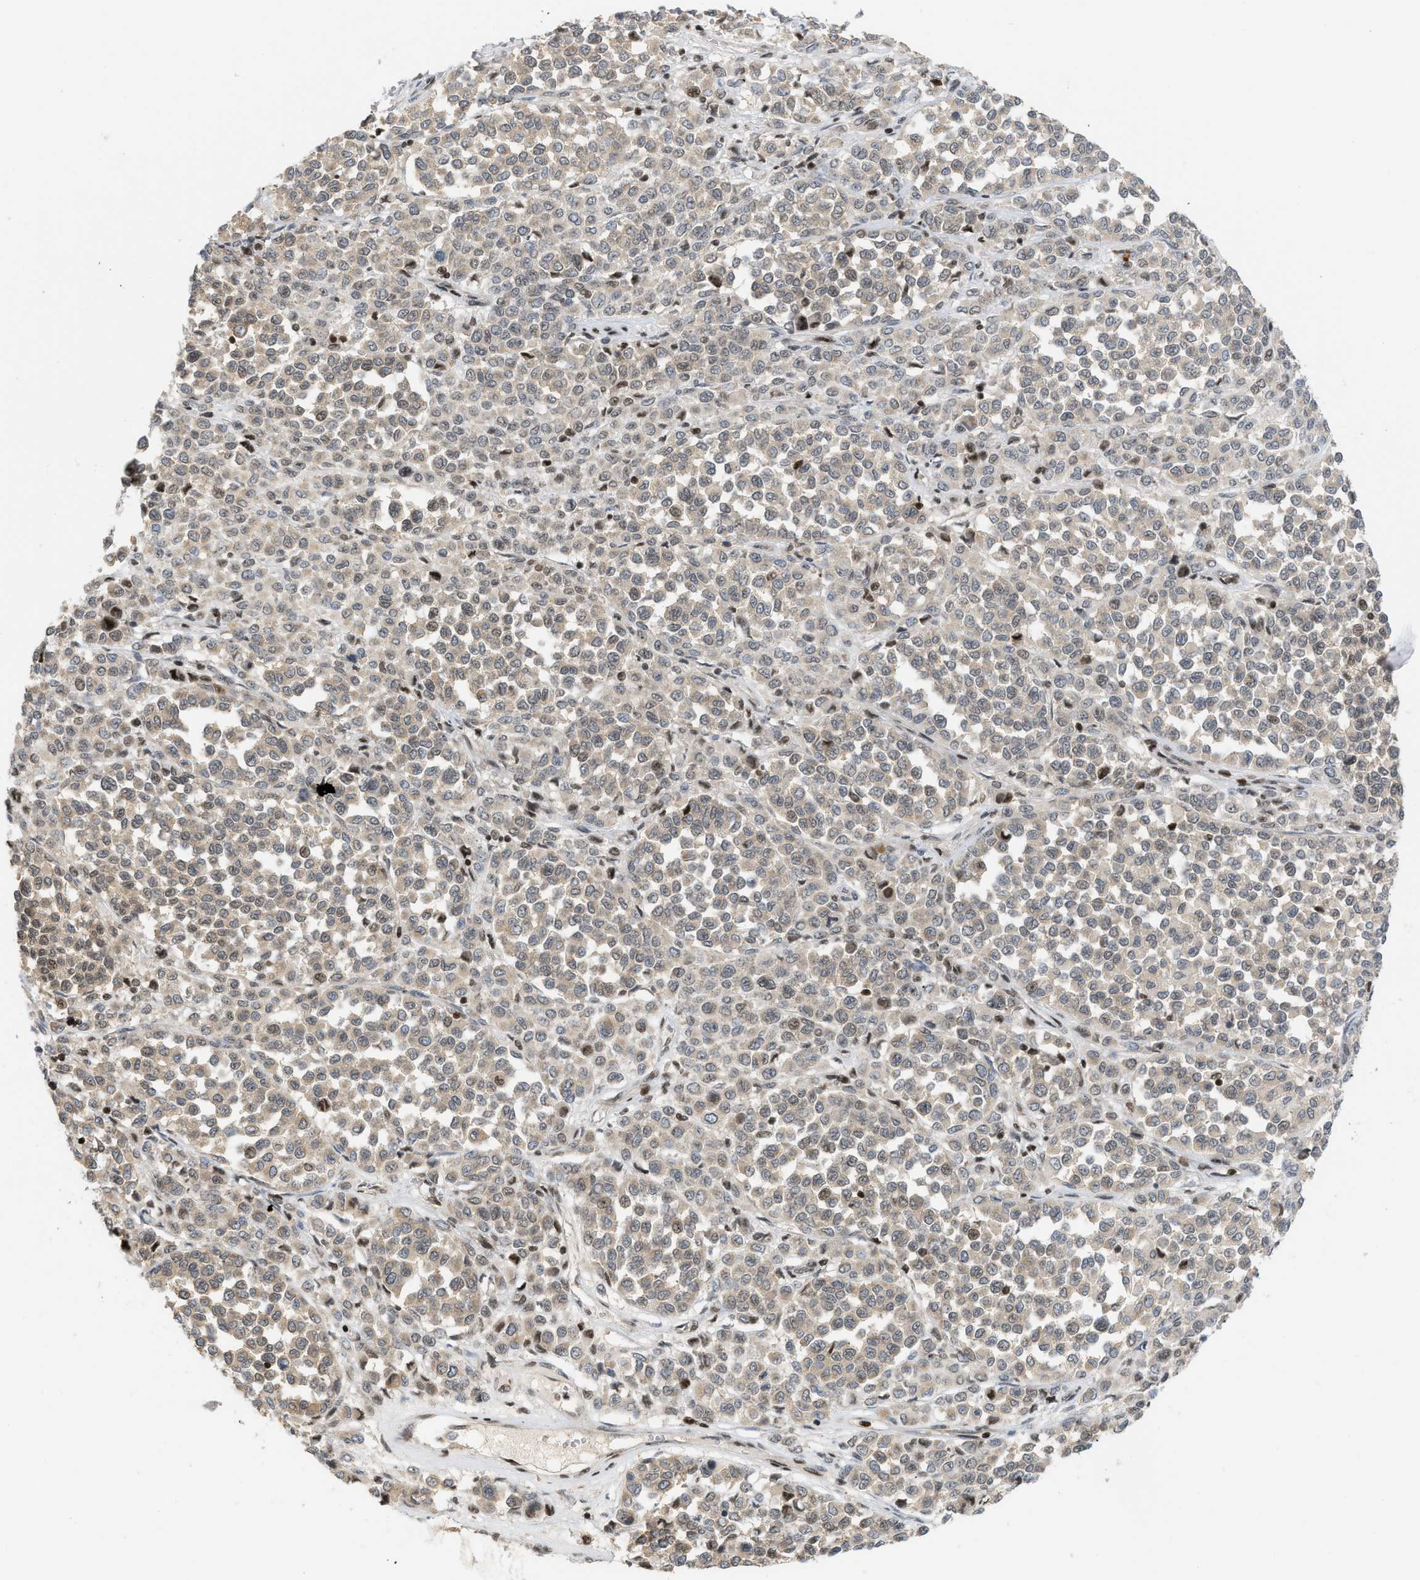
{"staining": {"intensity": "weak", "quantity": "<25%", "location": "nuclear"}, "tissue": "melanoma", "cell_type": "Tumor cells", "image_type": "cancer", "snomed": [{"axis": "morphology", "description": "Malignant melanoma, Metastatic site"}, {"axis": "topography", "description": "Pancreas"}], "caption": "Immunohistochemical staining of human melanoma shows no significant staining in tumor cells.", "gene": "ZNF22", "patient": {"sex": "female", "age": 30}}